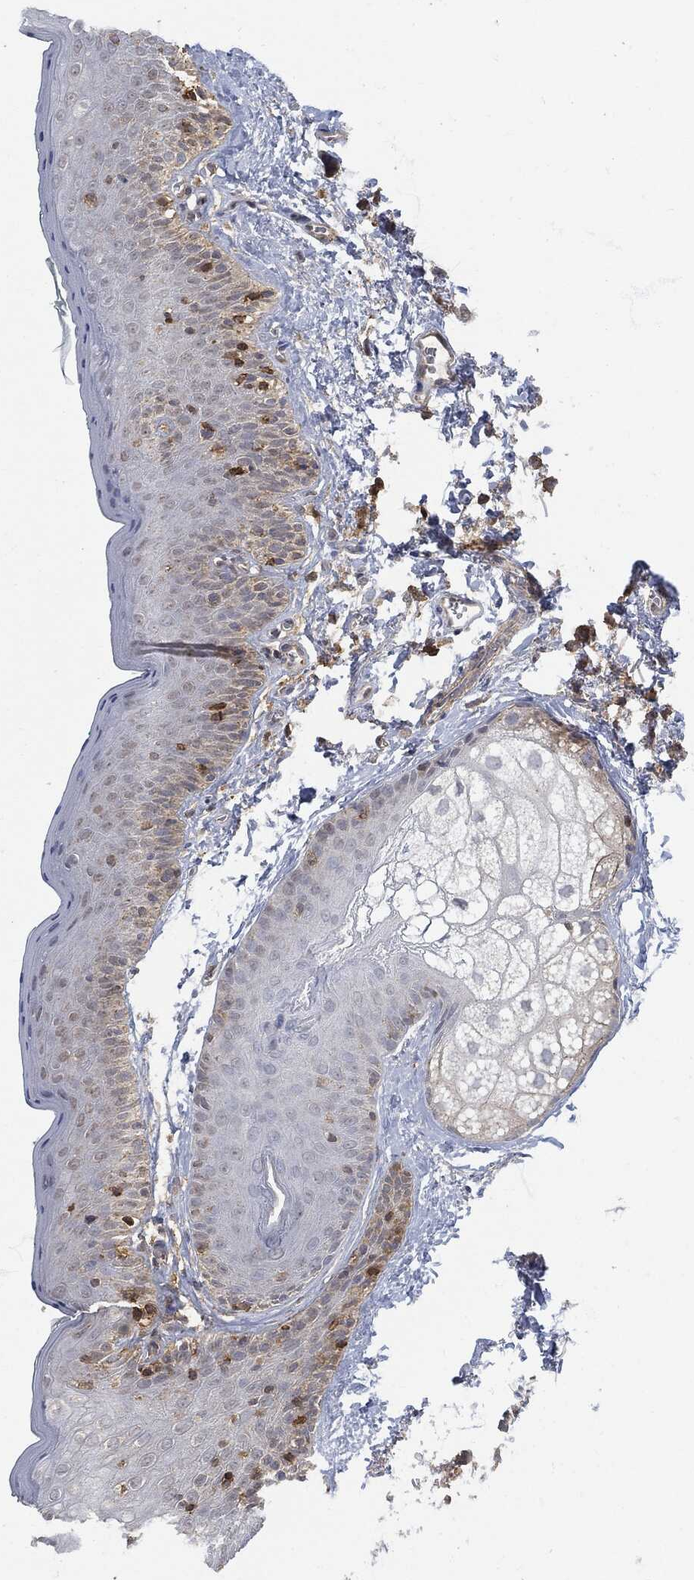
{"staining": {"intensity": "negative", "quantity": "none", "location": "none"}, "tissue": "vagina", "cell_type": "Squamous epithelial cells", "image_type": "normal", "snomed": [{"axis": "morphology", "description": "Normal tissue, NOS"}, {"axis": "topography", "description": "Vagina"}], "caption": "Immunohistochemical staining of benign vagina exhibits no significant positivity in squamous epithelial cells.", "gene": "PSMB10", "patient": {"sex": "female", "age": 66}}